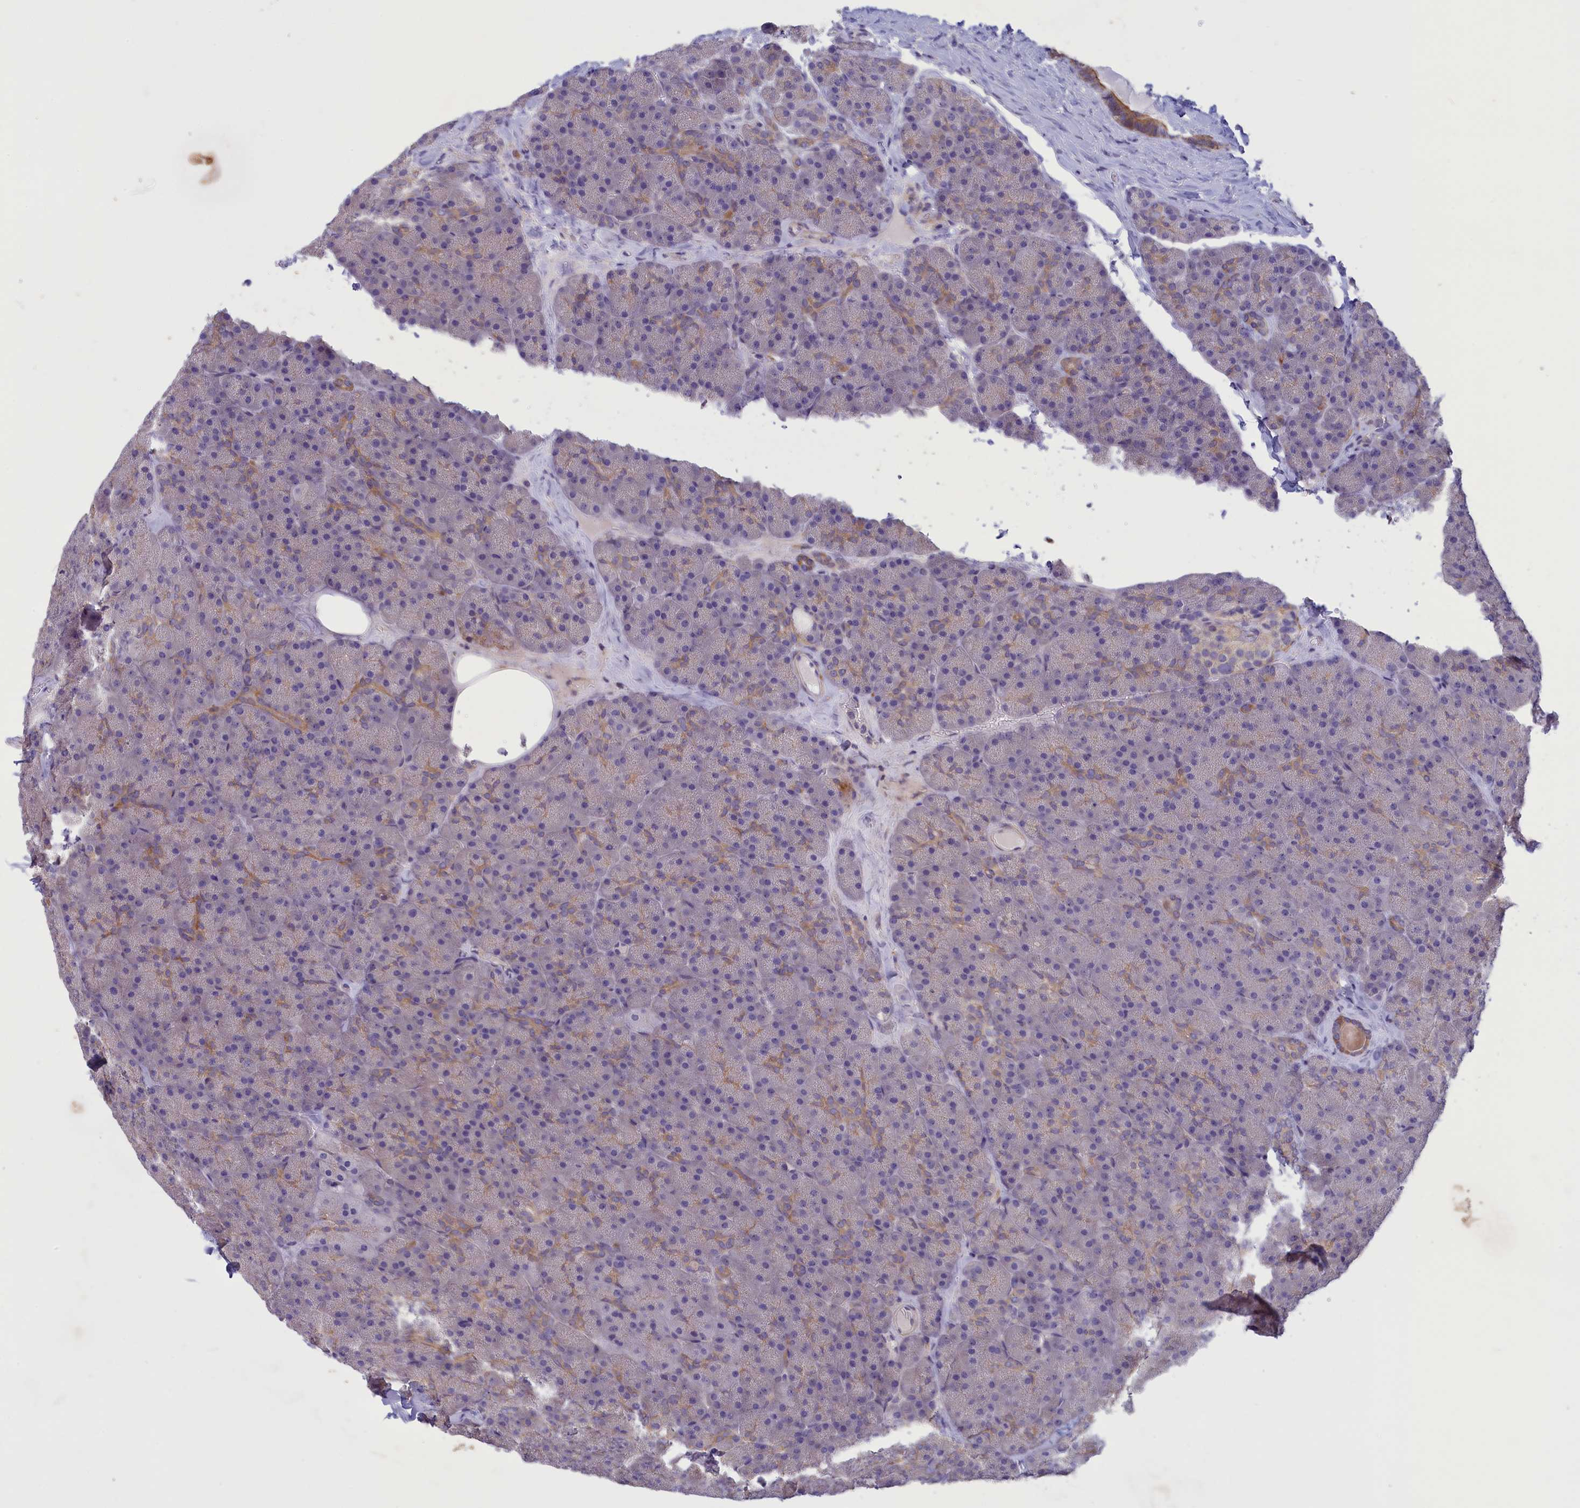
{"staining": {"intensity": "moderate", "quantity": "<25%", "location": "cytoplasmic/membranous"}, "tissue": "pancreas", "cell_type": "Exocrine glandular cells", "image_type": "normal", "snomed": [{"axis": "morphology", "description": "Normal tissue, NOS"}, {"axis": "topography", "description": "Pancreas"}], "caption": "Protein expression analysis of benign human pancreas reveals moderate cytoplasmic/membranous positivity in approximately <25% of exocrine glandular cells.", "gene": "CORO2A", "patient": {"sex": "male", "age": 36}}